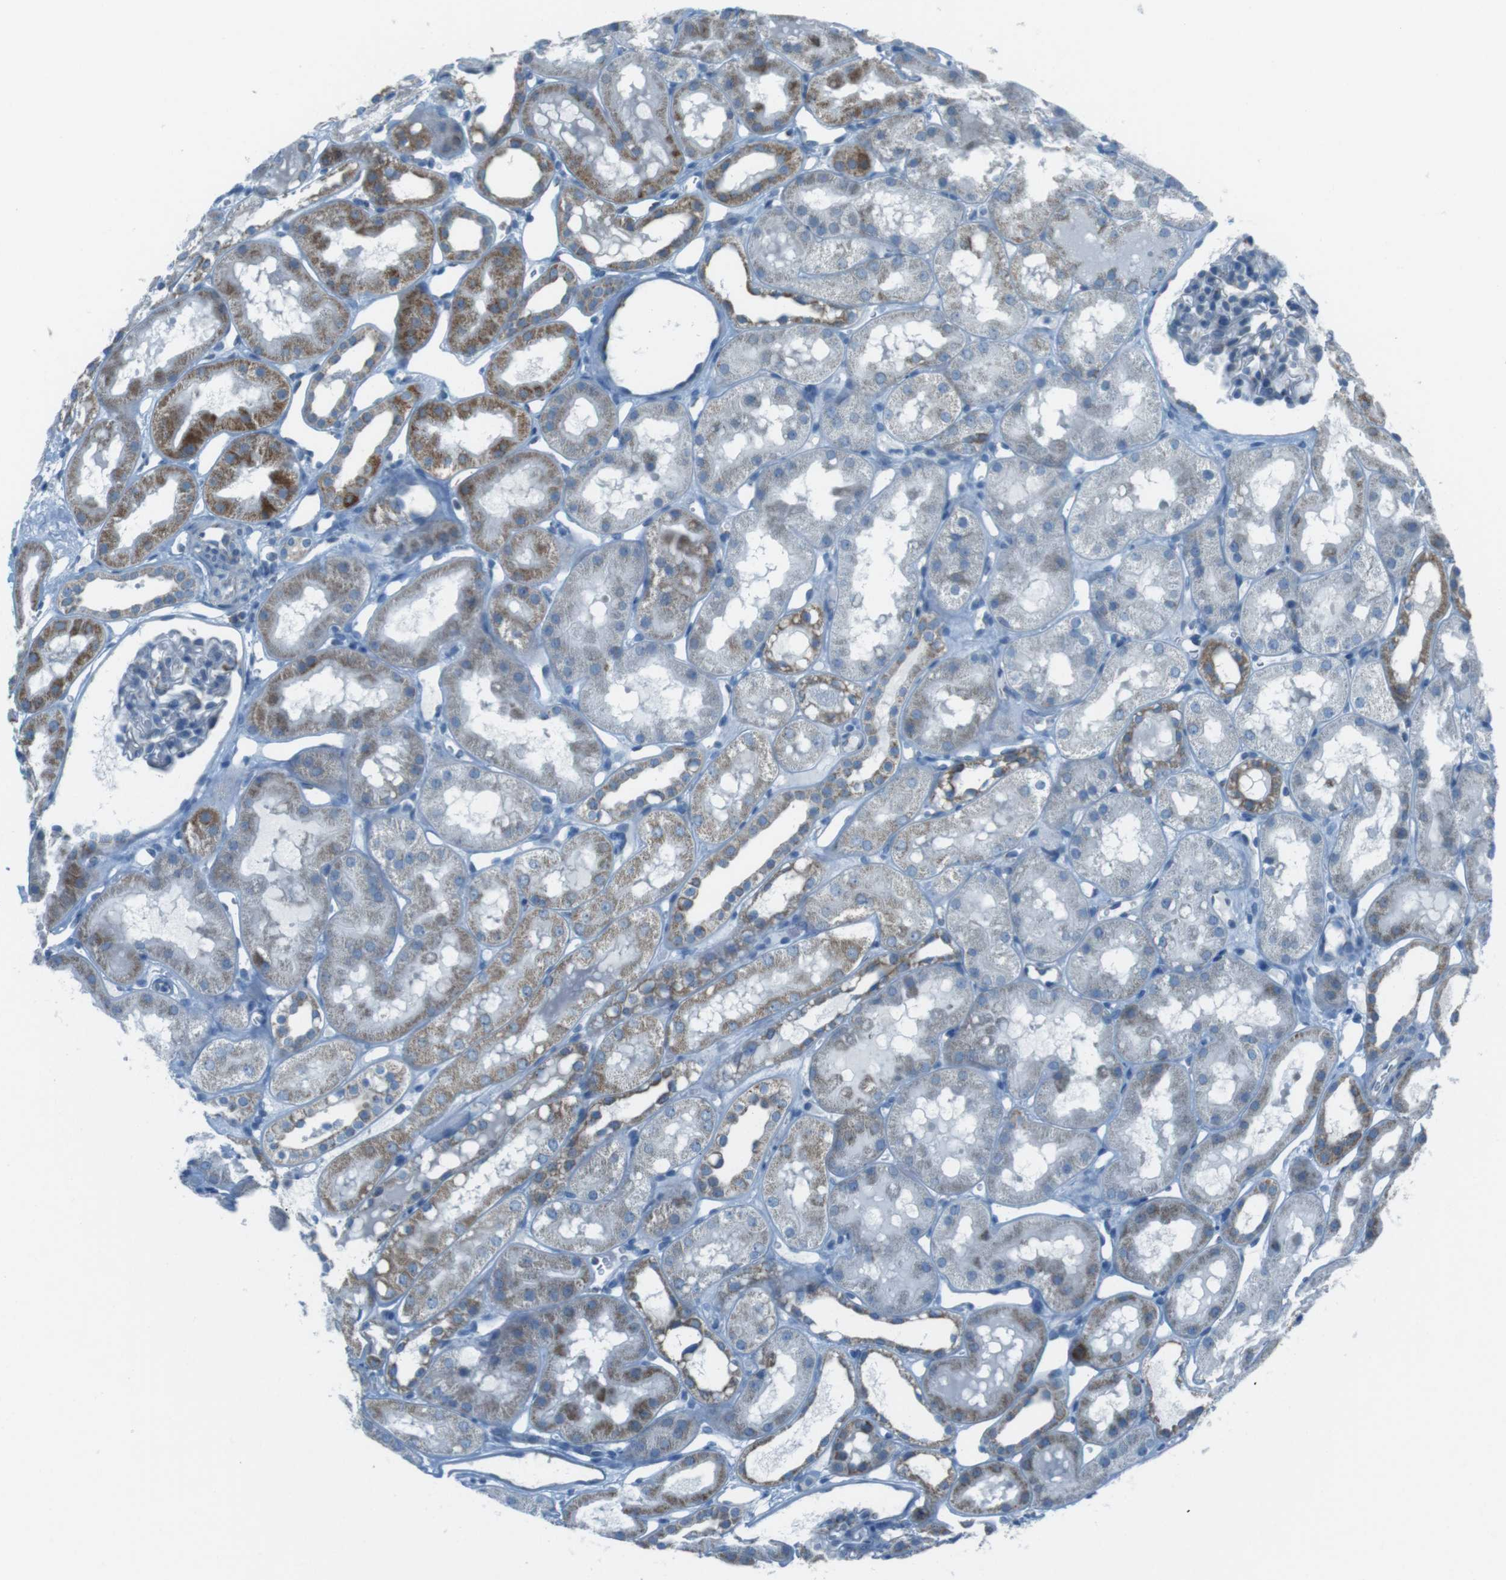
{"staining": {"intensity": "negative", "quantity": "none", "location": "none"}, "tissue": "kidney", "cell_type": "Cells in glomeruli", "image_type": "normal", "snomed": [{"axis": "morphology", "description": "Normal tissue, NOS"}, {"axis": "topography", "description": "Kidney"}, {"axis": "topography", "description": "Urinary bladder"}], "caption": "A high-resolution photomicrograph shows immunohistochemistry (IHC) staining of benign kidney, which shows no significant expression in cells in glomeruli. (DAB immunohistochemistry, high magnification).", "gene": "DNAJA3", "patient": {"sex": "male", "age": 16}}